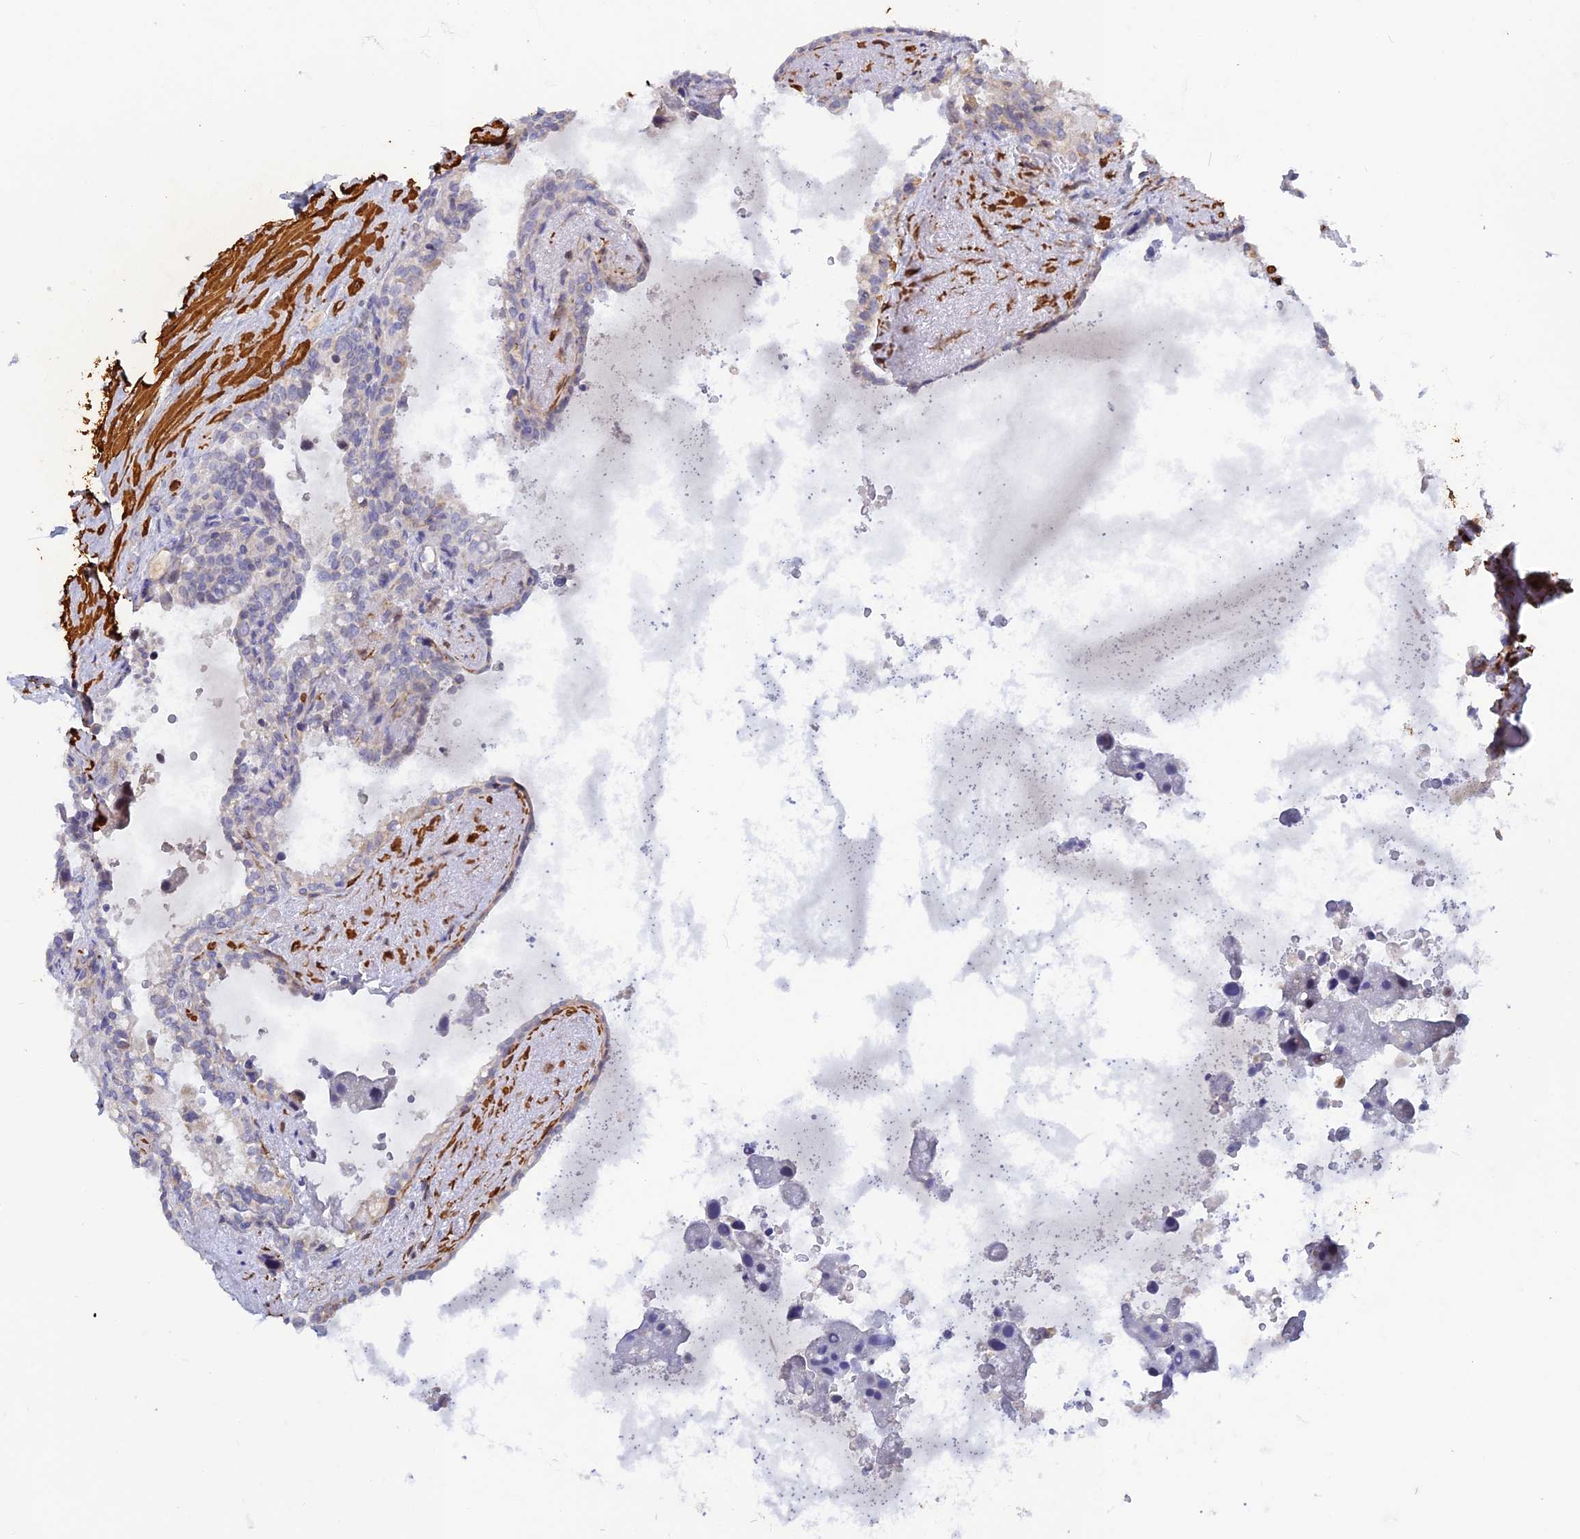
{"staining": {"intensity": "weak", "quantity": "<25%", "location": "cytoplasmic/membranous"}, "tissue": "seminal vesicle", "cell_type": "Glandular cells", "image_type": "normal", "snomed": [{"axis": "morphology", "description": "Normal tissue, NOS"}, {"axis": "topography", "description": "Seminal veicle"}], "caption": "This is an immunohistochemistry micrograph of unremarkable human seminal vesicle. There is no positivity in glandular cells.", "gene": "CCDC154", "patient": {"sex": "male", "age": 68}}